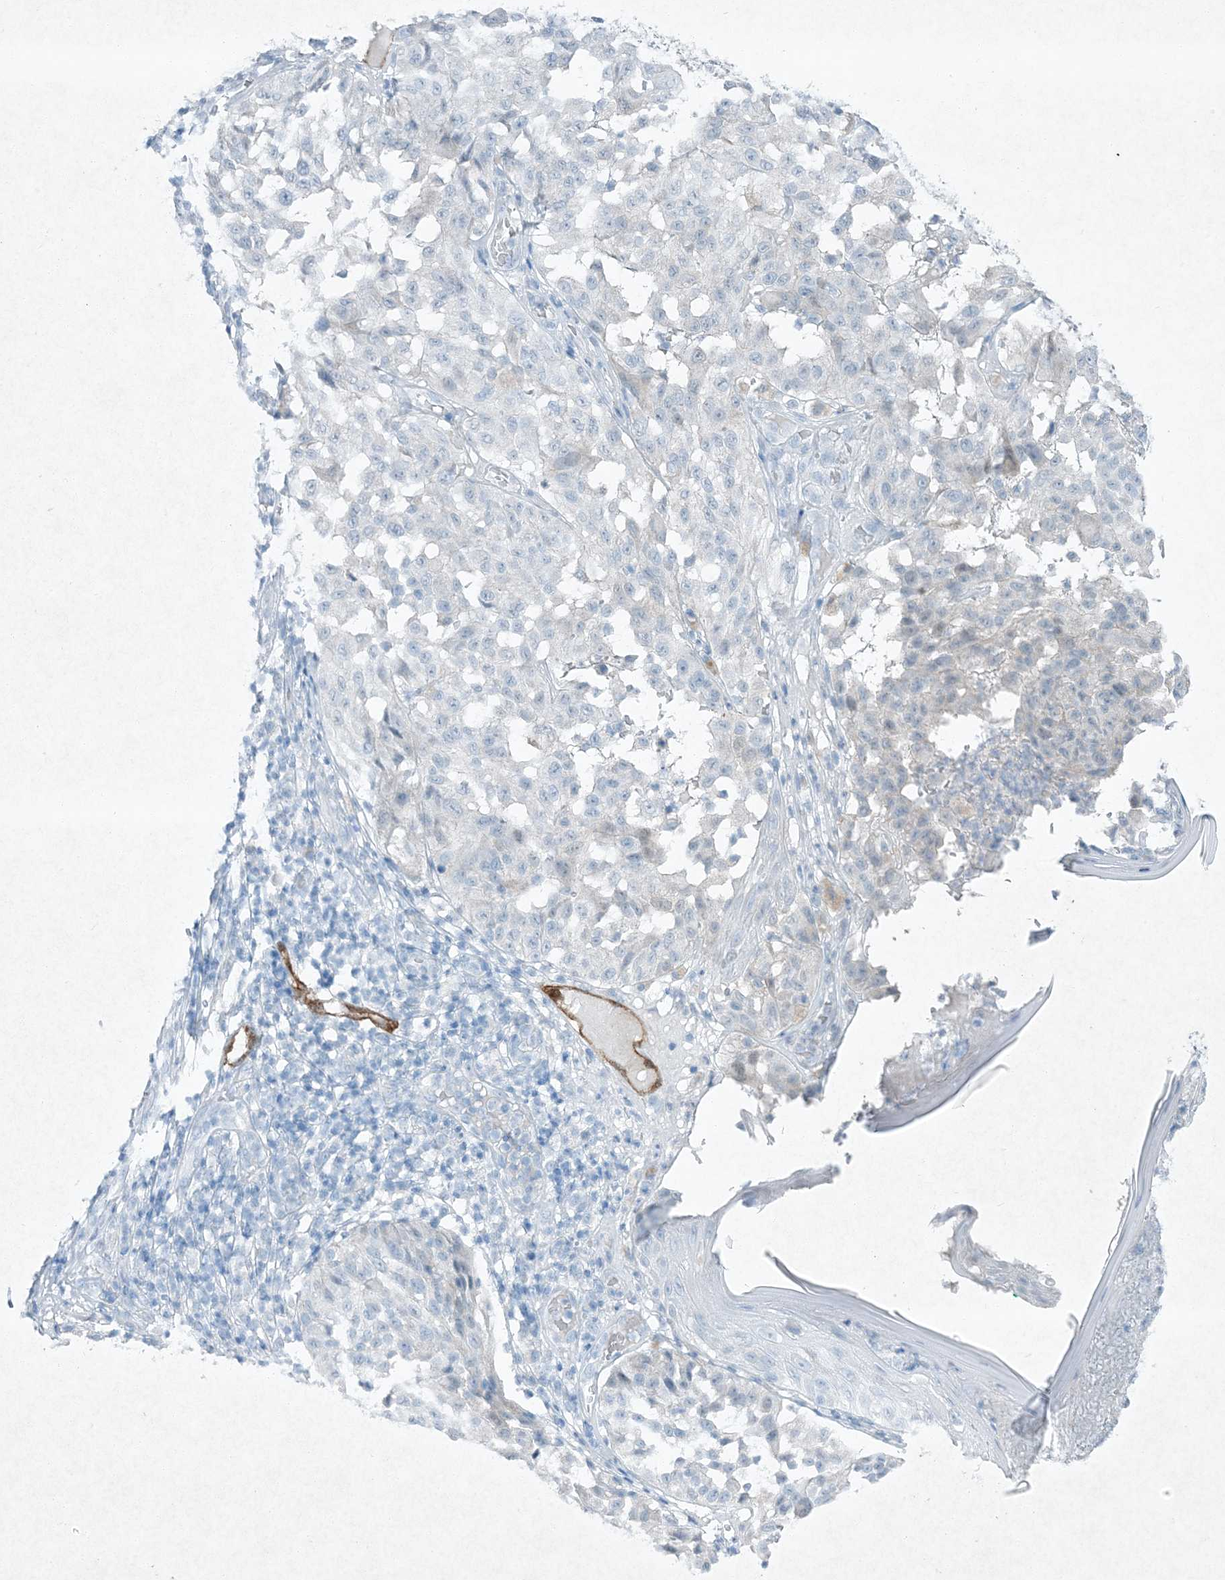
{"staining": {"intensity": "negative", "quantity": "none", "location": "none"}, "tissue": "melanoma", "cell_type": "Tumor cells", "image_type": "cancer", "snomed": [{"axis": "morphology", "description": "Malignant melanoma, NOS"}, {"axis": "topography", "description": "Skin"}], "caption": "Tumor cells show no significant expression in melanoma. Brightfield microscopy of immunohistochemistry (IHC) stained with DAB (3,3'-diaminobenzidine) (brown) and hematoxylin (blue), captured at high magnification.", "gene": "PGM5", "patient": {"sex": "female", "age": 46}}